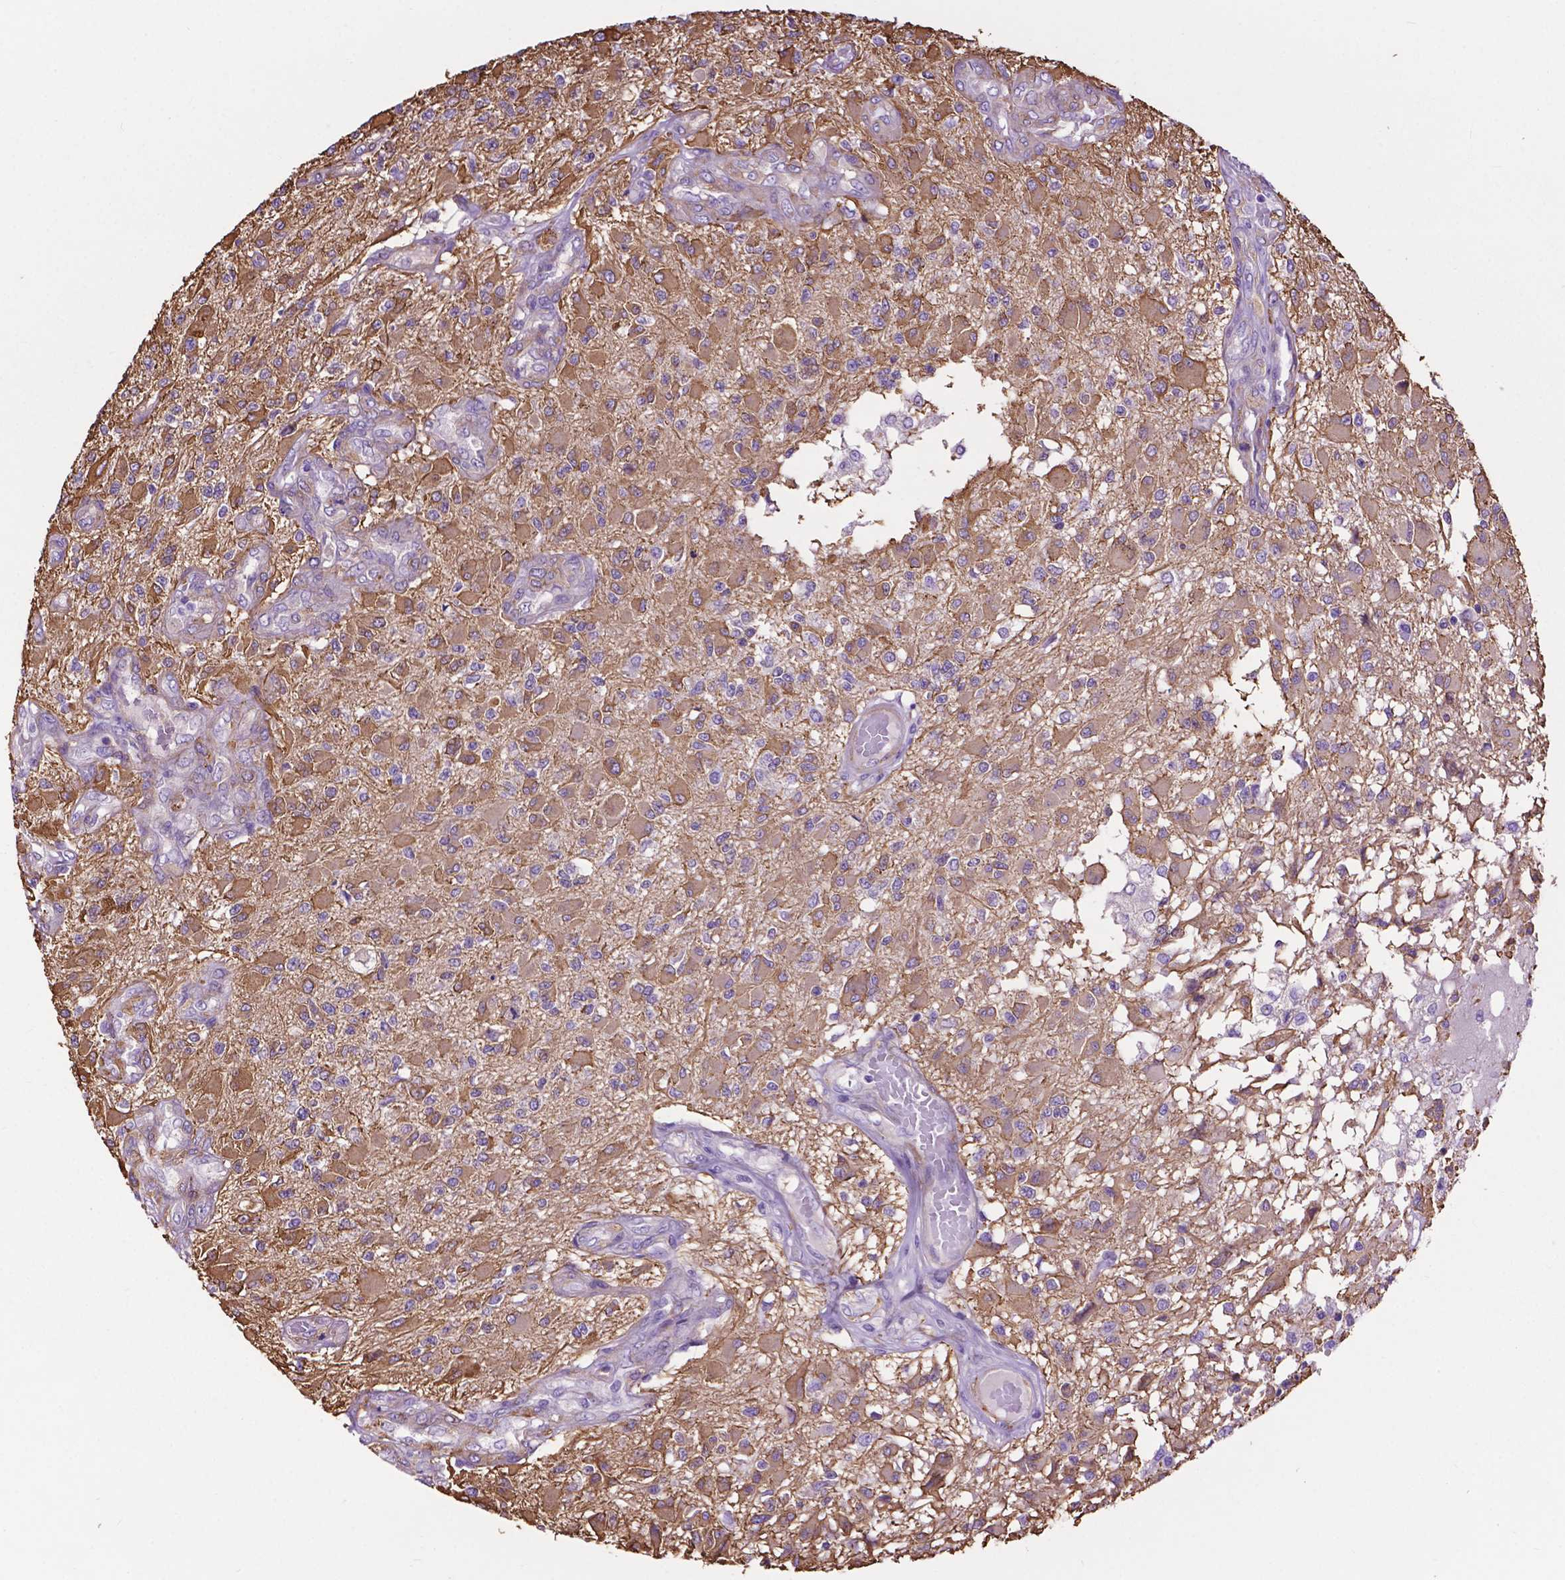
{"staining": {"intensity": "moderate", "quantity": ">75%", "location": "cytoplasmic/membranous"}, "tissue": "glioma", "cell_type": "Tumor cells", "image_type": "cancer", "snomed": [{"axis": "morphology", "description": "Glioma, malignant, High grade"}, {"axis": "topography", "description": "Brain"}], "caption": "Human glioma stained for a protein (brown) displays moderate cytoplasmic/membranous positive expression in about >75% of tumor cells.", "gene": "PCDHA12", "patient": {"sex": "female", "age": 63}}